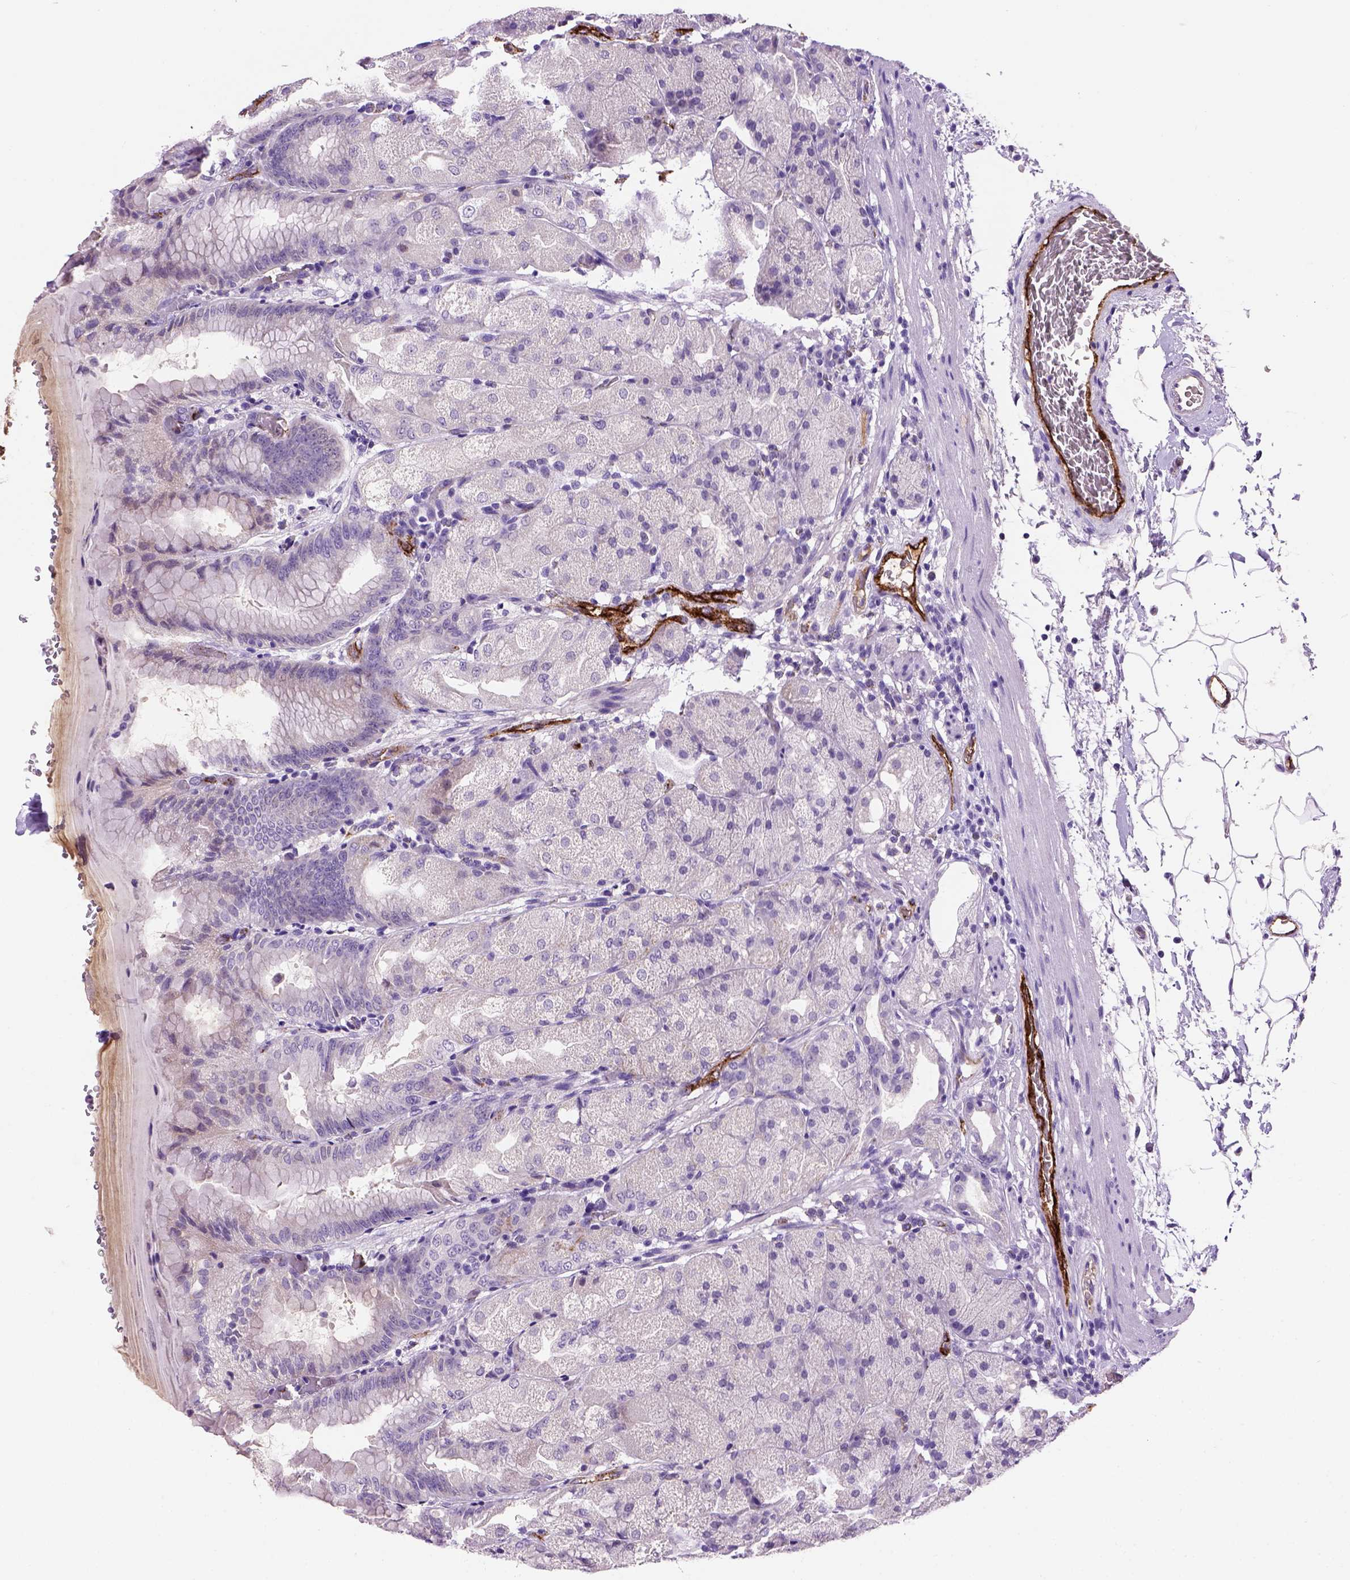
{"staining": {"intensity": "negative", "quantity": "none", "location": "none"}, "tissue": "stomach", "cell_type": "Glandular cells", "image_type": "normal", "snomed": [{"axis": "morphology", "description": "Normal tissue, NOS"}, {"axis": "topography", "description": "Stomach, upper"}, {"axis": "topography", "description": "Stomach"}, {"axis": "topography", "description": "Stomach, lower"}], "caption": "Immunohistochemical staining of unremarkable human stomach demonstrates no significant positivity in glandular cells. Nuclei are stained in blue.", "gene": "VWF", "patient": {"sex": "male", "age": 62}}